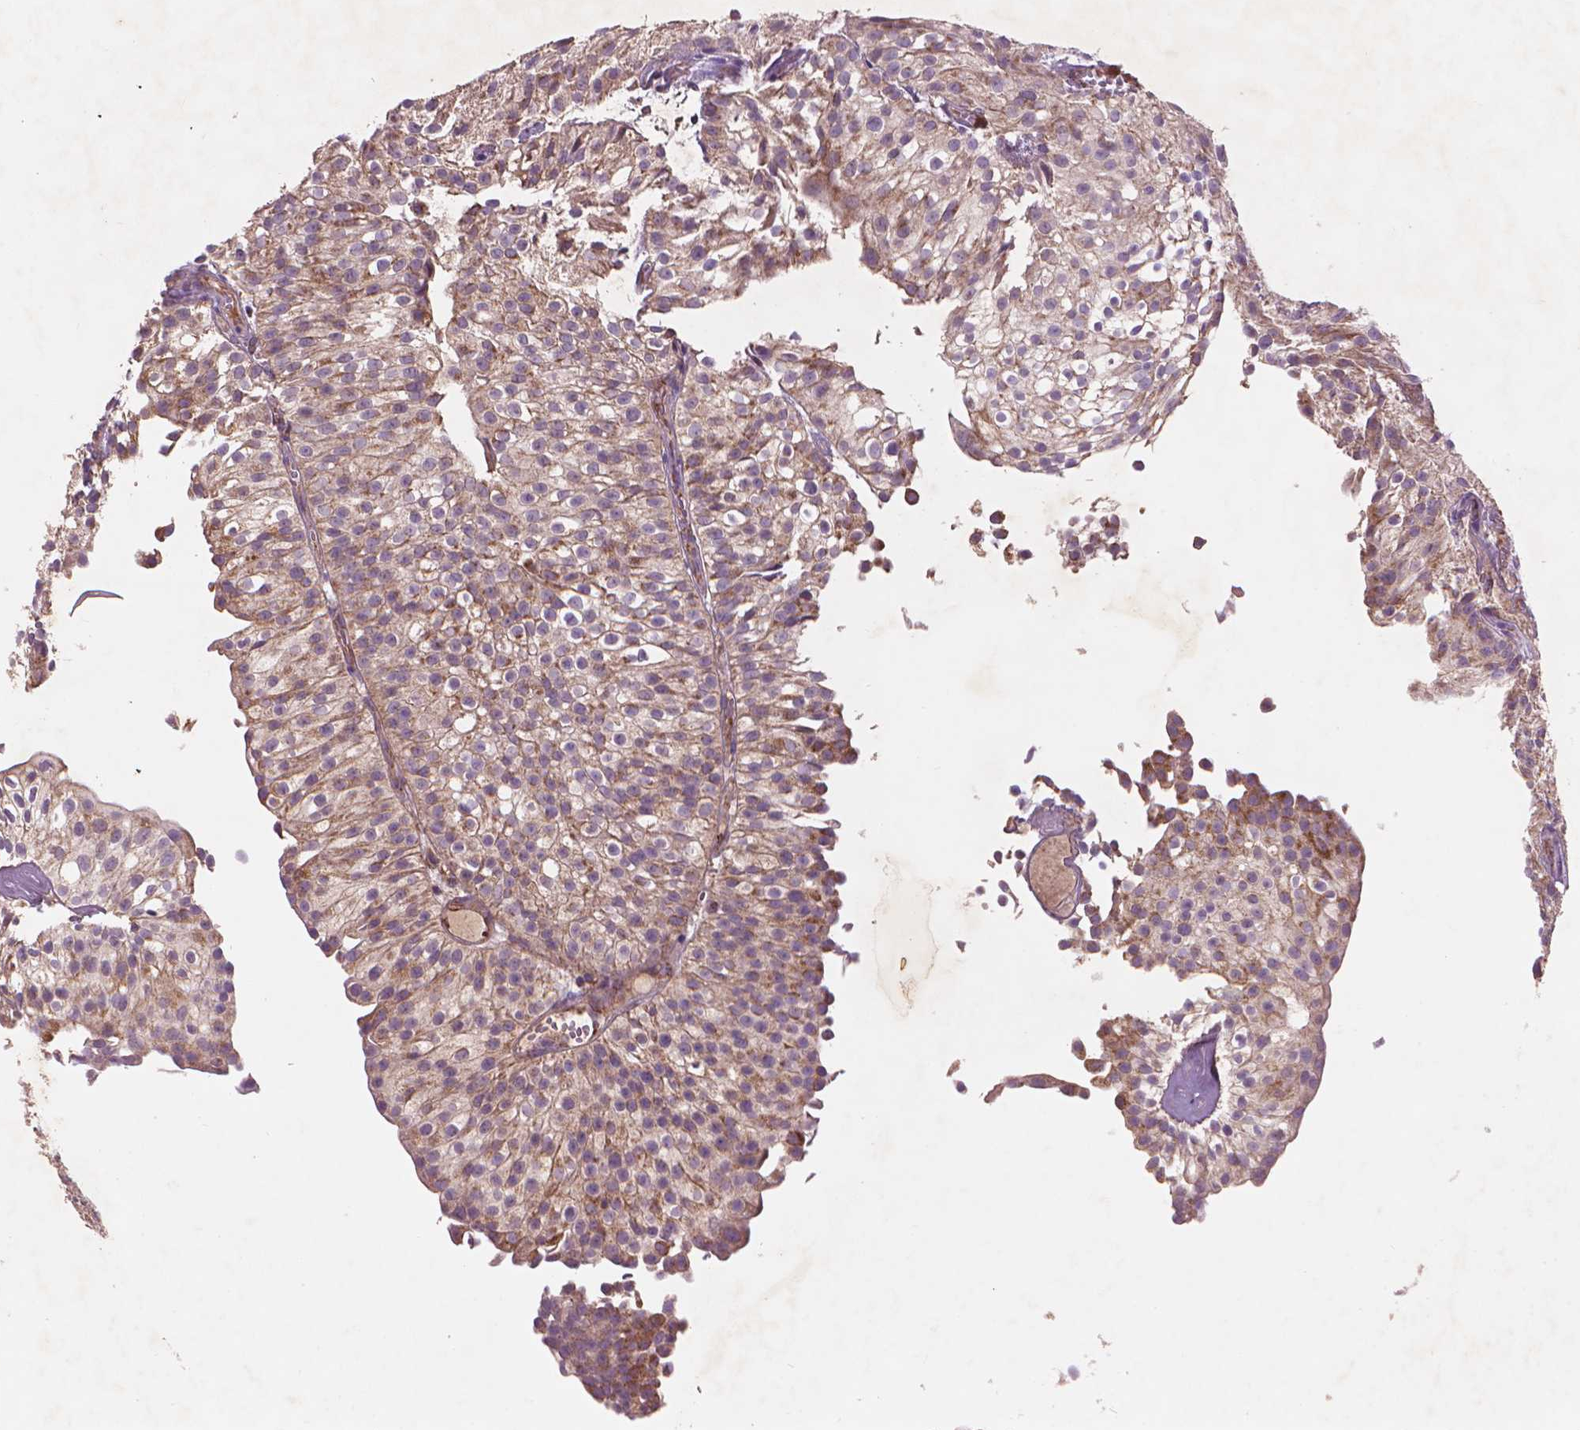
{"staining": {"intensity": "weak", "quantity": "25%-75%", "location": "cytoplasmic/membranous"}, "tissue": "urothelial cancer", "cell_type": "Tumor cells", "image_type": "cancer", "snomed": [{"axis": "morphology", "description": "Urothelial carcinoma, Low grade"}, {"axis": "topography", "description": "Urinary bladder"}], "caption": "Immunohistochemistry (IHC) image of neoplastic tissue: urothelial cancer stained using IHC shows low levels of weak protein expression localized specifically in the cytoplasmic/membranous of tumor cells, appearing as a cytoplasmic/membranous brown color.", "gene": "NLRX1", "patient": {"sex": "male", "age": 70}}